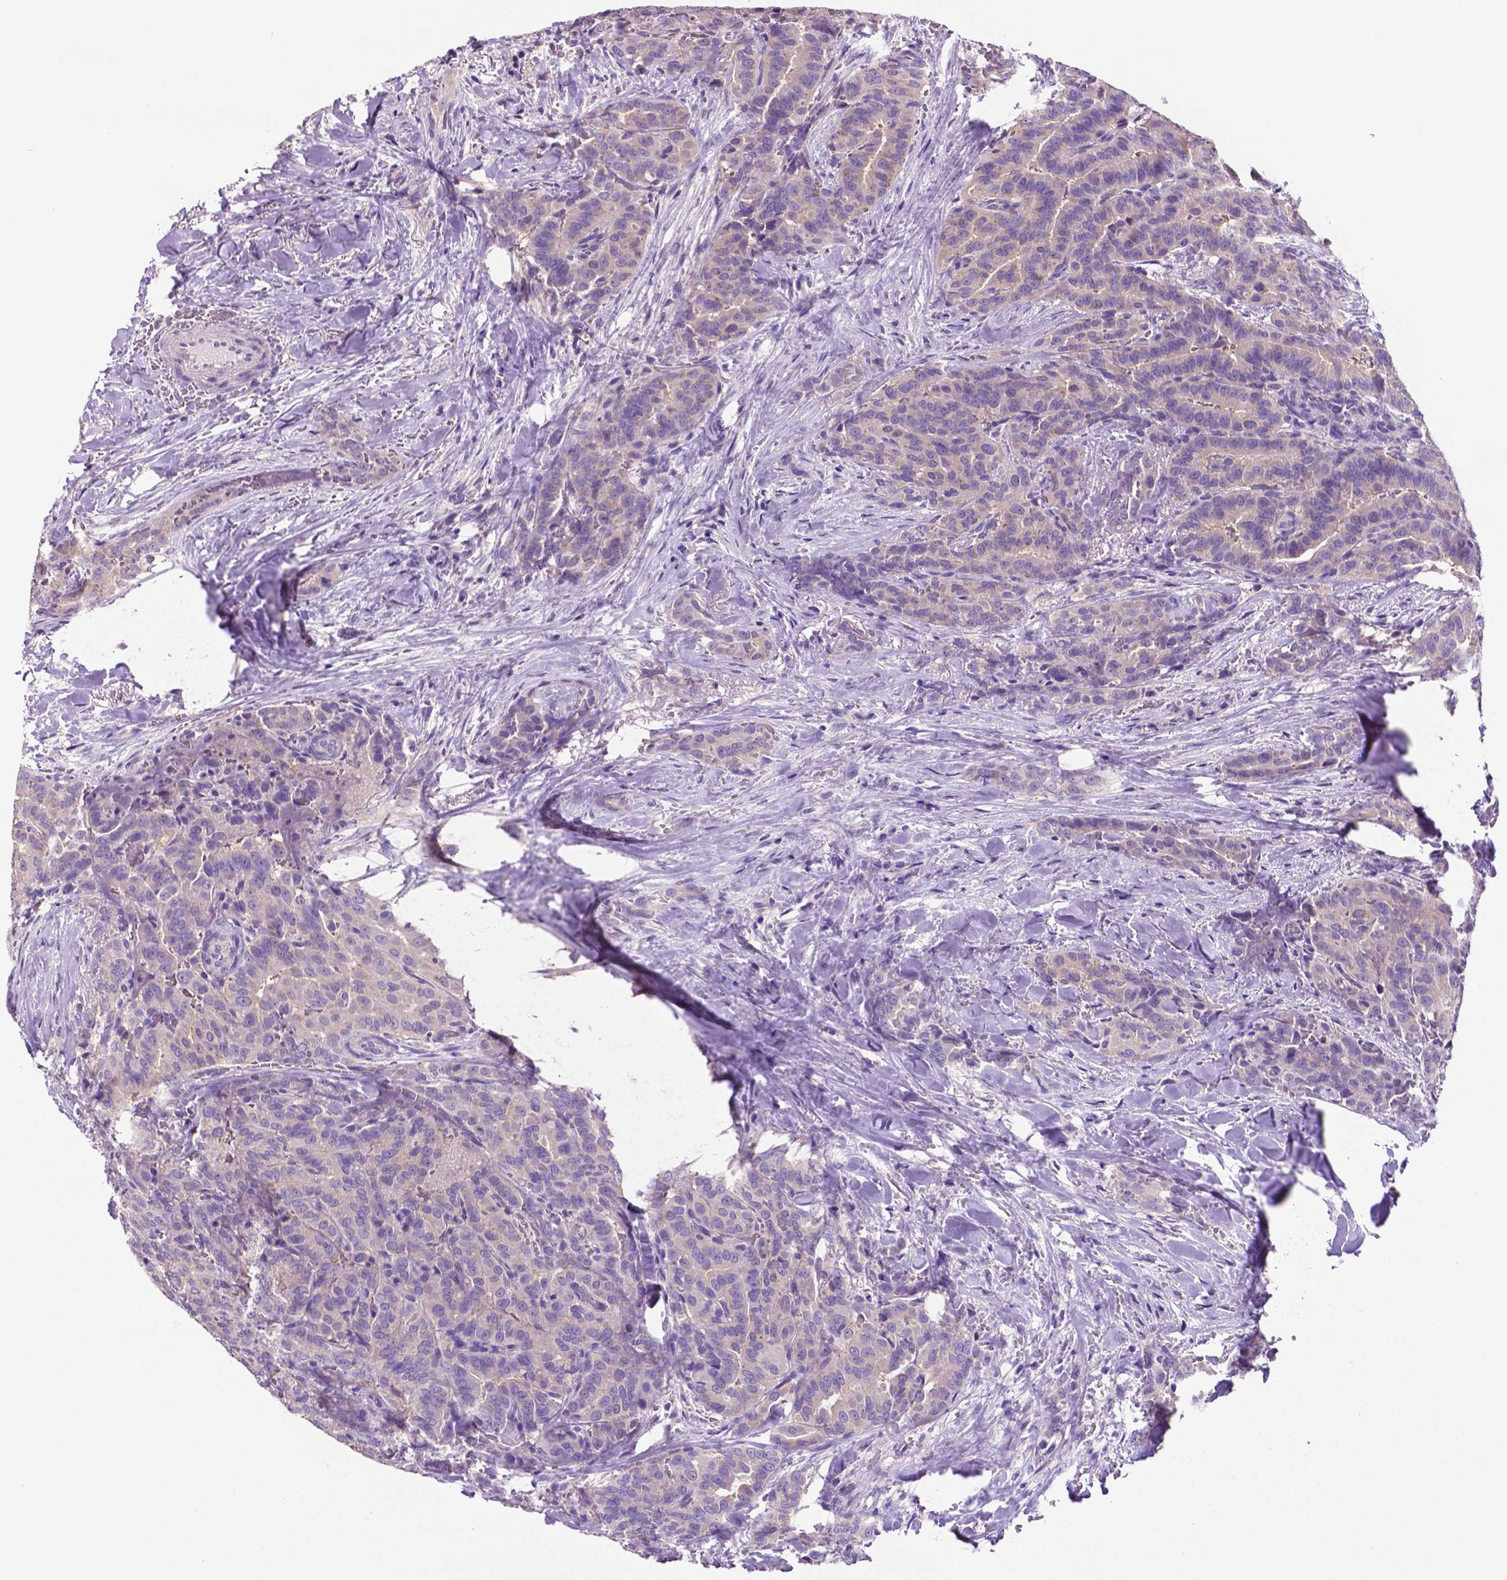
{"staining": {"intensity": "negative", "quantity": "none", "location": "none"}, "tissue": "thyroid cancer", "cell_type": "Tumor cells", "image_type": "cancer", "snomed": [{"axis": "morphology", "description": "Papillary adenocarcinoma, NOS"}, {"axis": "topography", "description": "Thyroid gland"}], "caption": "Tumor cells are negative for brown protein staining in thyroid cancer (papillary adenocarcinoma). (Brightfield microscopy of DAB (3,3'-diaminobenzidine) immunohistochemistry (IHC) at high magnification).", "gene": "PRPS2", "patient": {"sex": "male", "age": 61}}